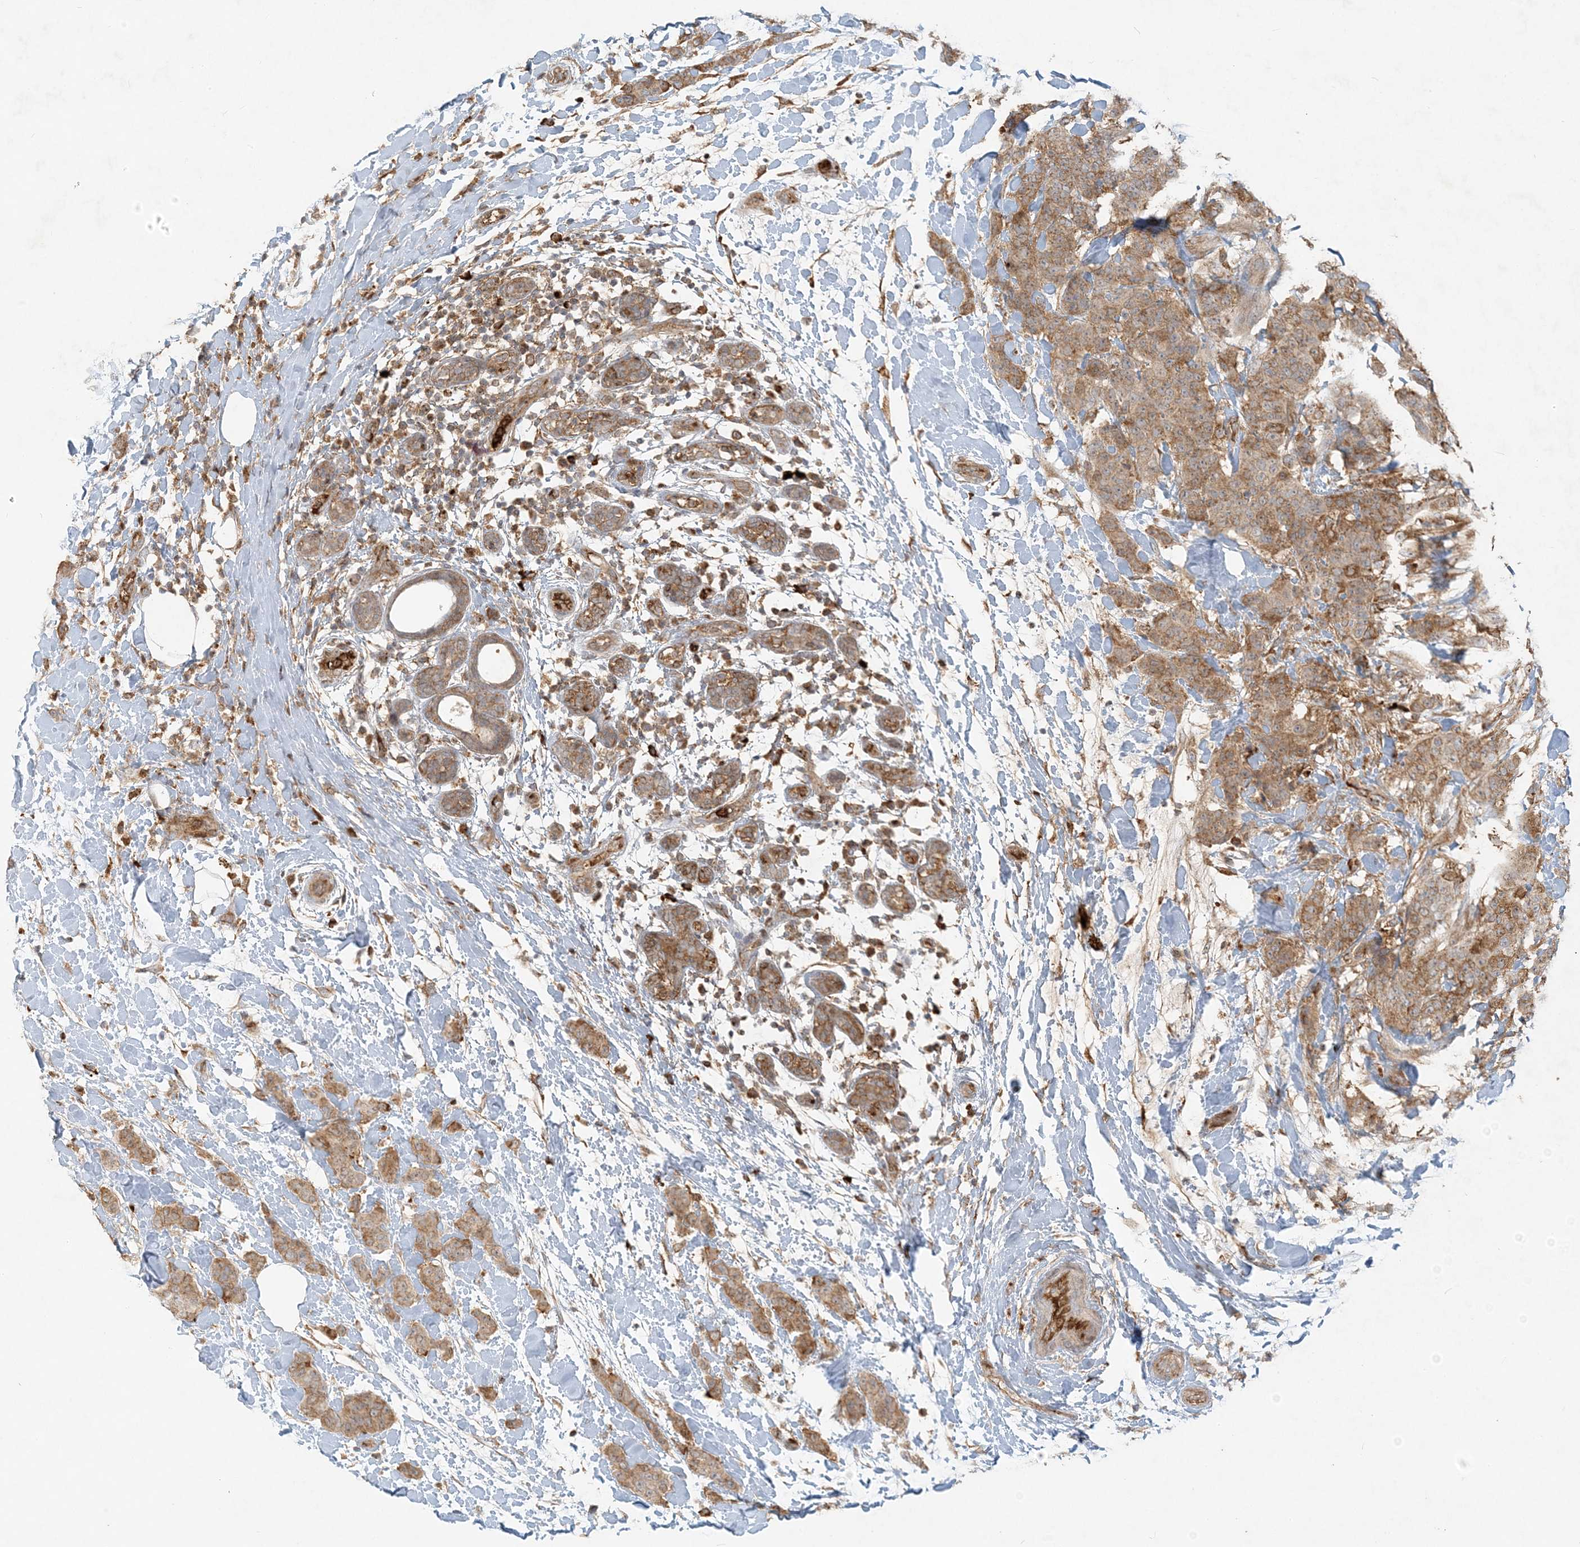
{"staining": {"intensity": "moderate", "quantity": ">75%", "location": "cytoplasmic/membranous"}, "tissue": "breast cancer", "cell_type": "Tumor cells", "image_type": "cancer", "snomed": [{"axis": "morphology", "description": "Normal tissue, NOS"}, {"axis": "morphology", "description": "Duct carcinoma"}, {"axis": "topography", "description": "Breast"}], "caption": "This photomicrograph reveals IHC staining of breast cancer (intraductal carcinoma), with medium moderate cytoplasmic/membranous expression in about >75% of tumor cells.", "gene": "MCOLN1", "patient": {"sex": "female", "age": 40}}